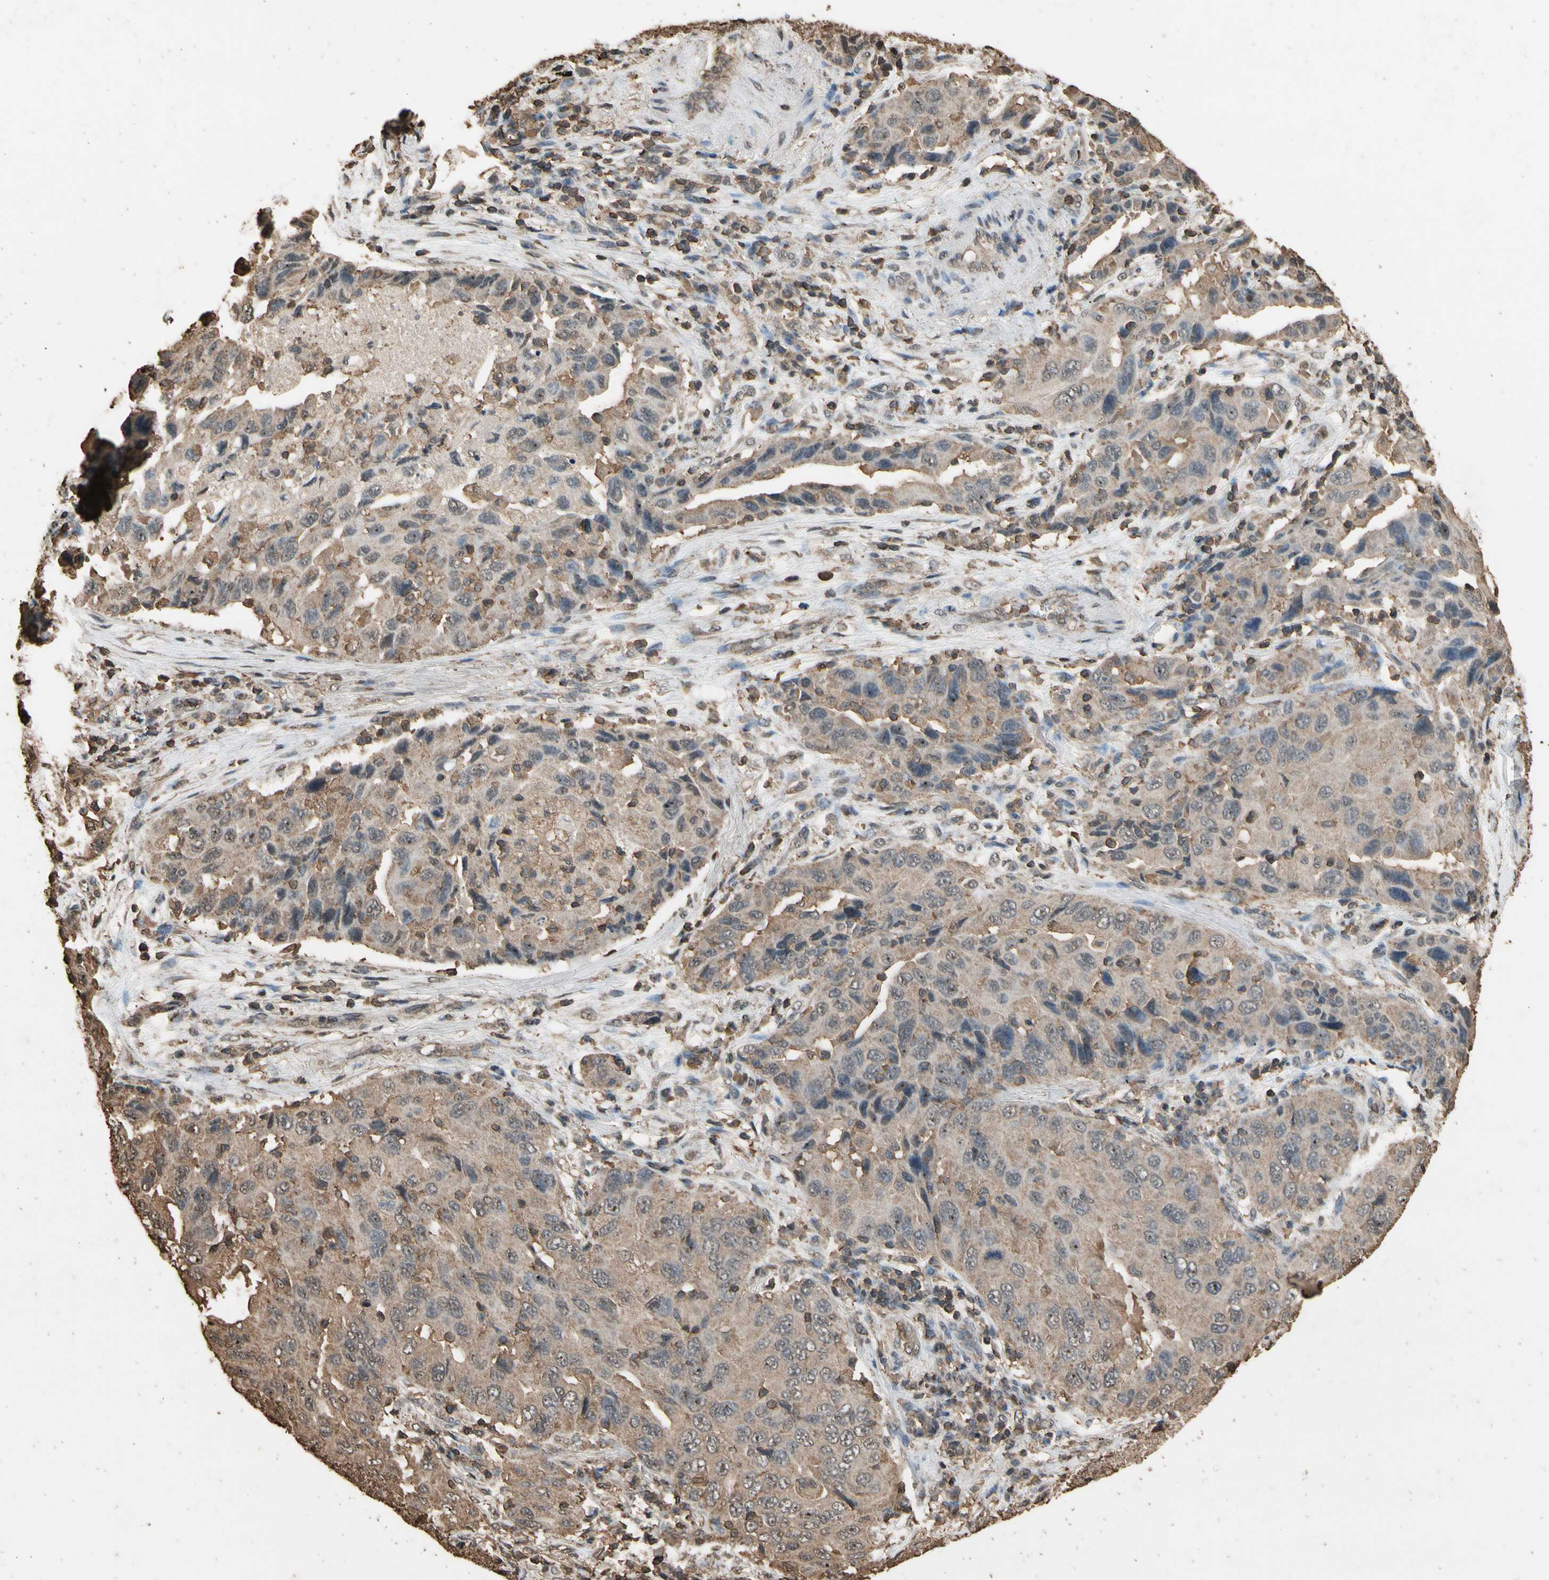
{"staining": {"intensity": "weak", "quantity": ">75%", "location": "cytoplasmic/membranous"}, "tissue": "lung cancer", "cell_type": "Tumor cells", "image_type": "cancer", "snomed": [{"axis": "morphology", "description": "Adenocarcinoma, NOS"}, {"axis": "topography", "description": "Lung"}], "caption": "Human lung cancer (adenocarcinoma) stained with a protein marker reveals weak staining in tumor cells.", "gene": "TNFSF13B", "patient": {"sex": "female", "age": 65}}